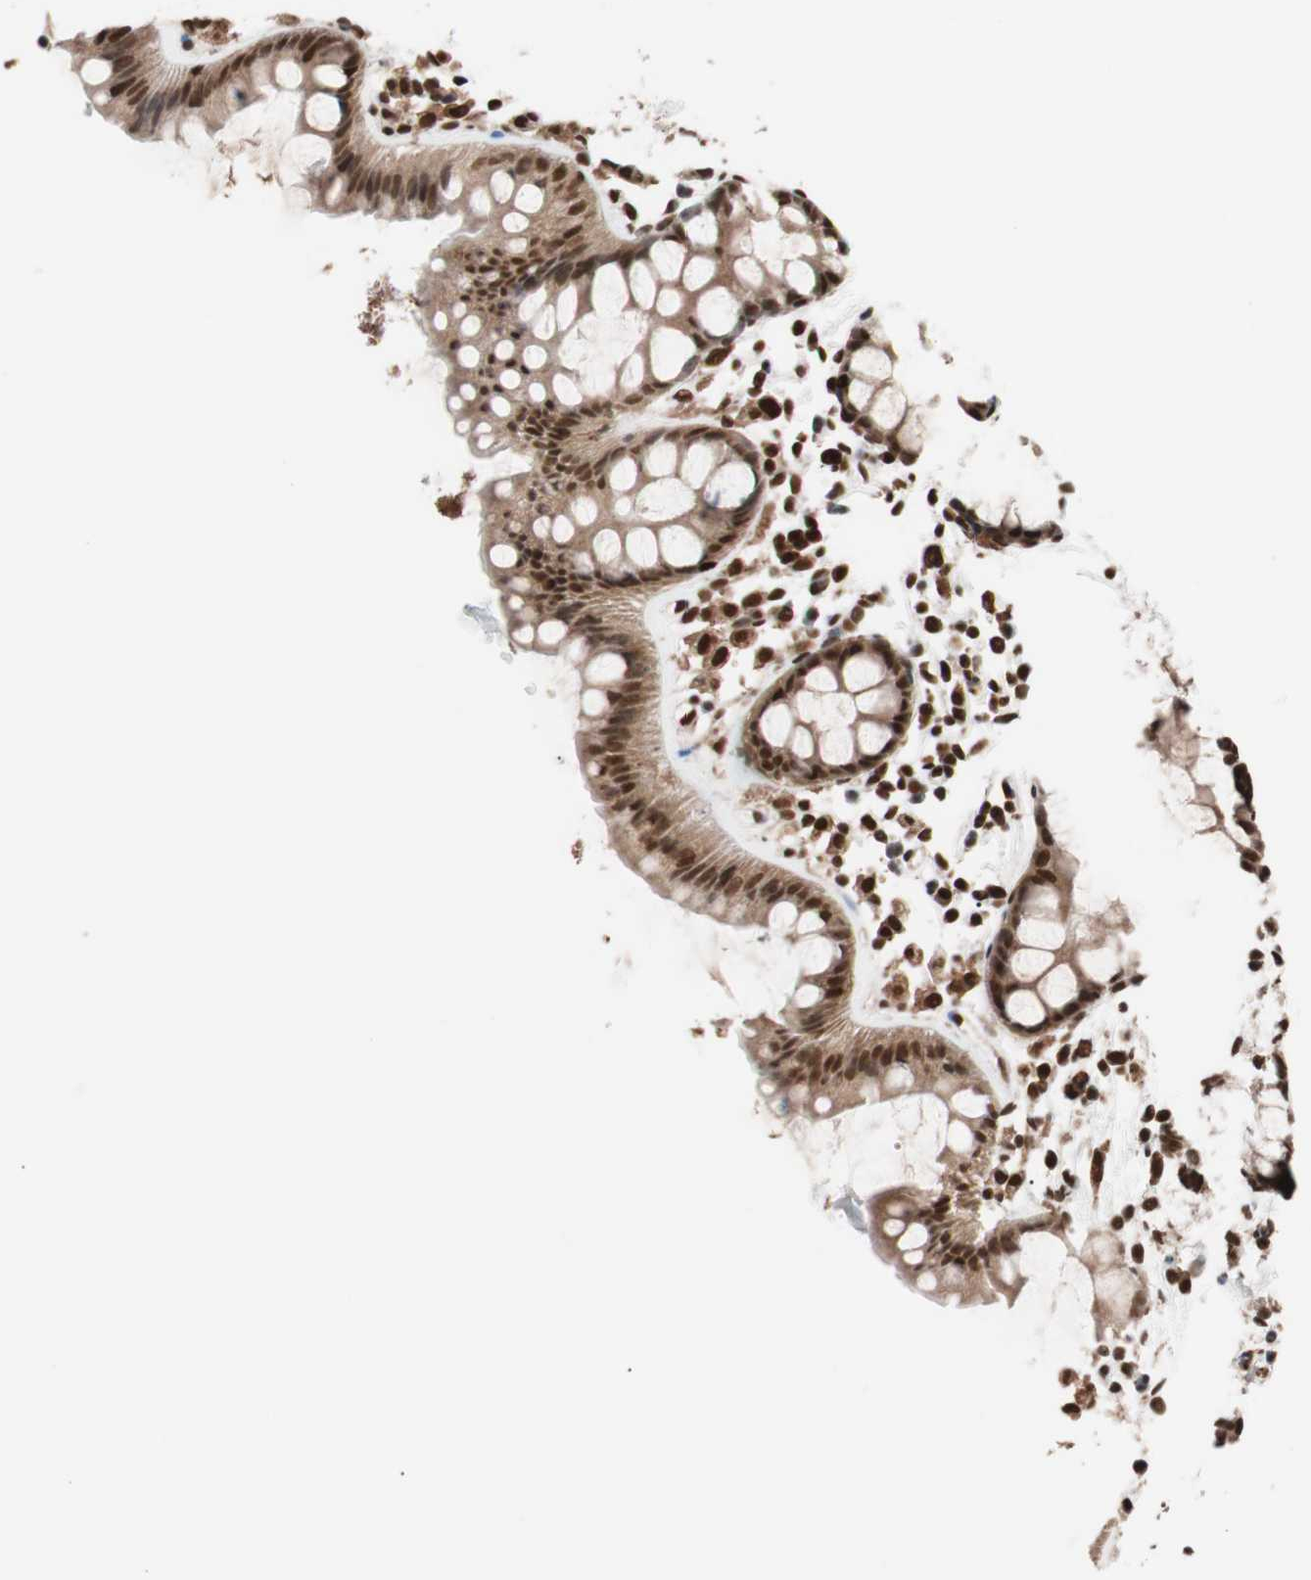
{"staining": {"intensity": "strong", "quantity": ">75%", "location": "nuclear"}, "tissue": "rectum", "cell_type": "Glandular cells", "image_type": "normal", "snomed": [{"axis": "morphology", "description": "Normal tissue, NOS"}, {"axis": "topography", "description": "Rectum"}], "caption": "Immunohistochemistry photomicrograph of benign rectum stained for a protein (brown), which displays high levels of strong nuclear positivity in about >75% of glandular cells.", "gene": "CHAMP1", "patient": {"sex": "female", "age": 66}}